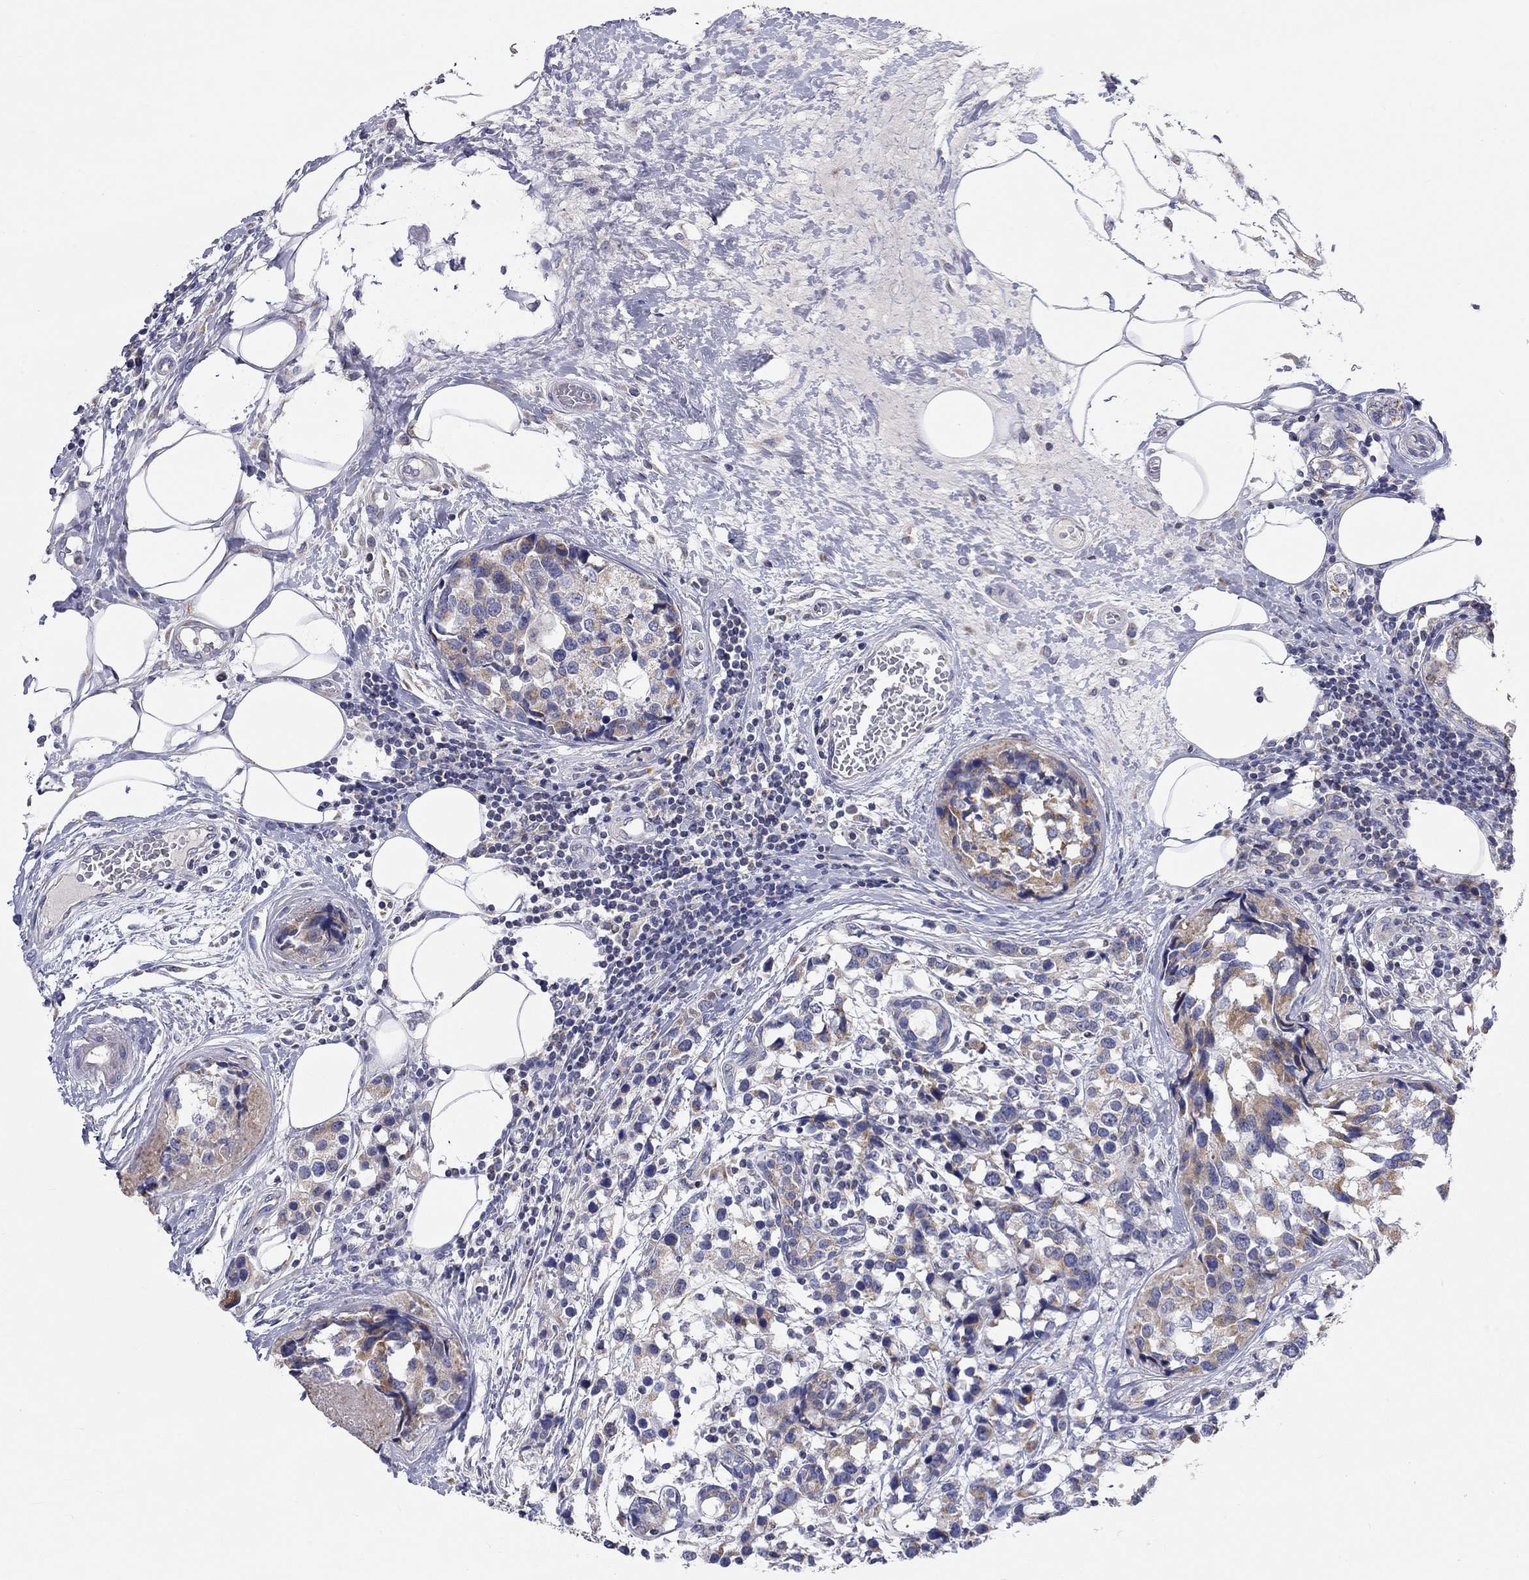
{"staining": {"intensity": "moderate", "quantity": "25%-75%", "location": "cytoplasmic/membranous"}, "tissue": "breast cancer", "cell_type": "Tumor cells", "image_type": "cancer", "snomed": [{"axis": "morphology", "description": "Lobular carcinoma"}, {"axis": "topography", "description": "Breast"}], "caption": "IHC (DAB (3,3'-diaminobenzidine)) staining of human lobular carcinoma (breast) exhibits moderate cytoplasmic/membranous protein positivity in approximately 25%-75% of tumor cells. Nuclei are stained in blue.", "gene": "RCAN1", "patient": {"sex": "female", "age": 59}}